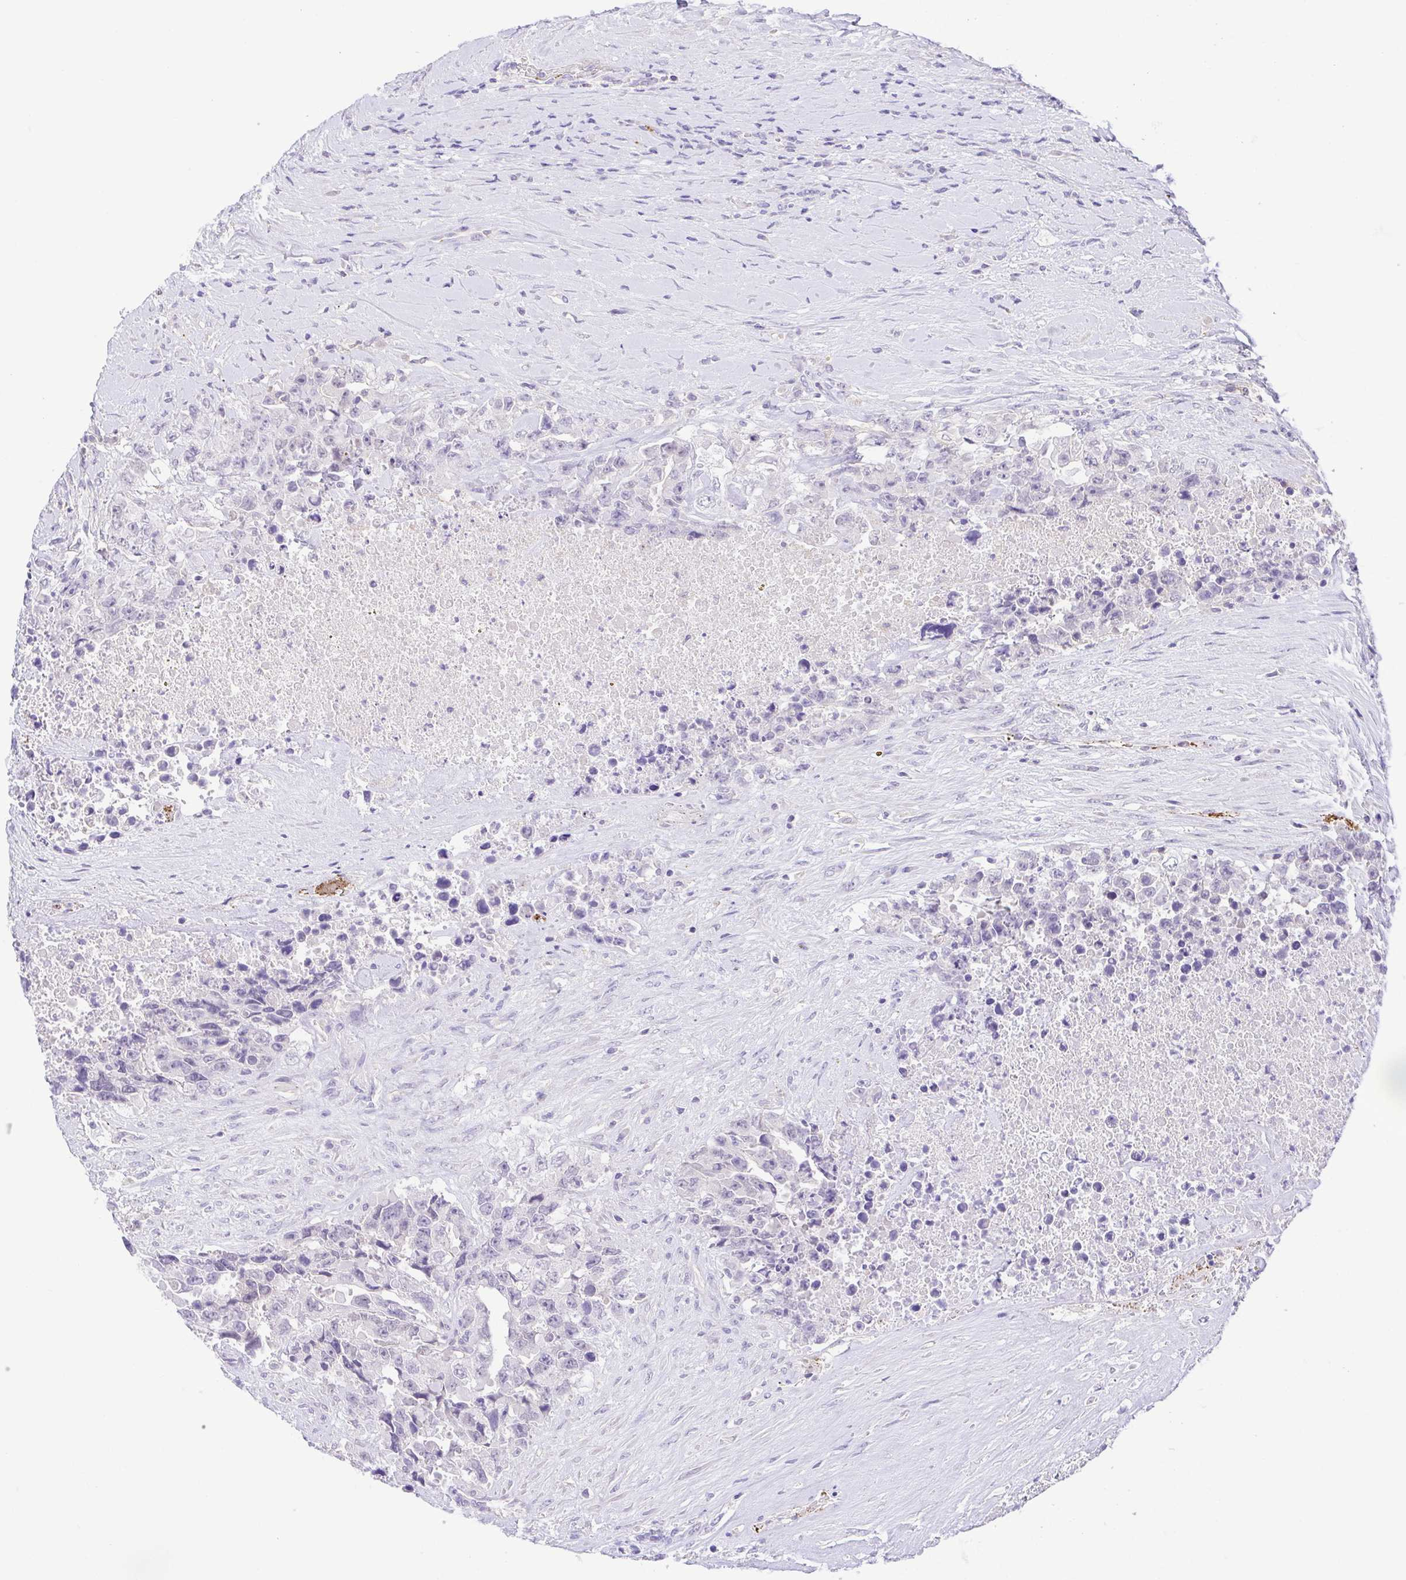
{"staining": {"intensity": "negative", "quantity": "none", "location": "none"}, "tissue": "testis cancer", "cell_type": "Tumor cells", "image_type": "cancer", "snomed": [{"axis": "morphology", "description": "Carcinoma, Embryonal, NOS"}, {"axis": "topography", "description": "Testis"}], "caption": "An image of testis cancer (embryonal carcinoma) stained for a protein exhibits no brown staining in tumor cells.", "gene": "PRR14L", "patient": {"sex": "male", "age": 24}}